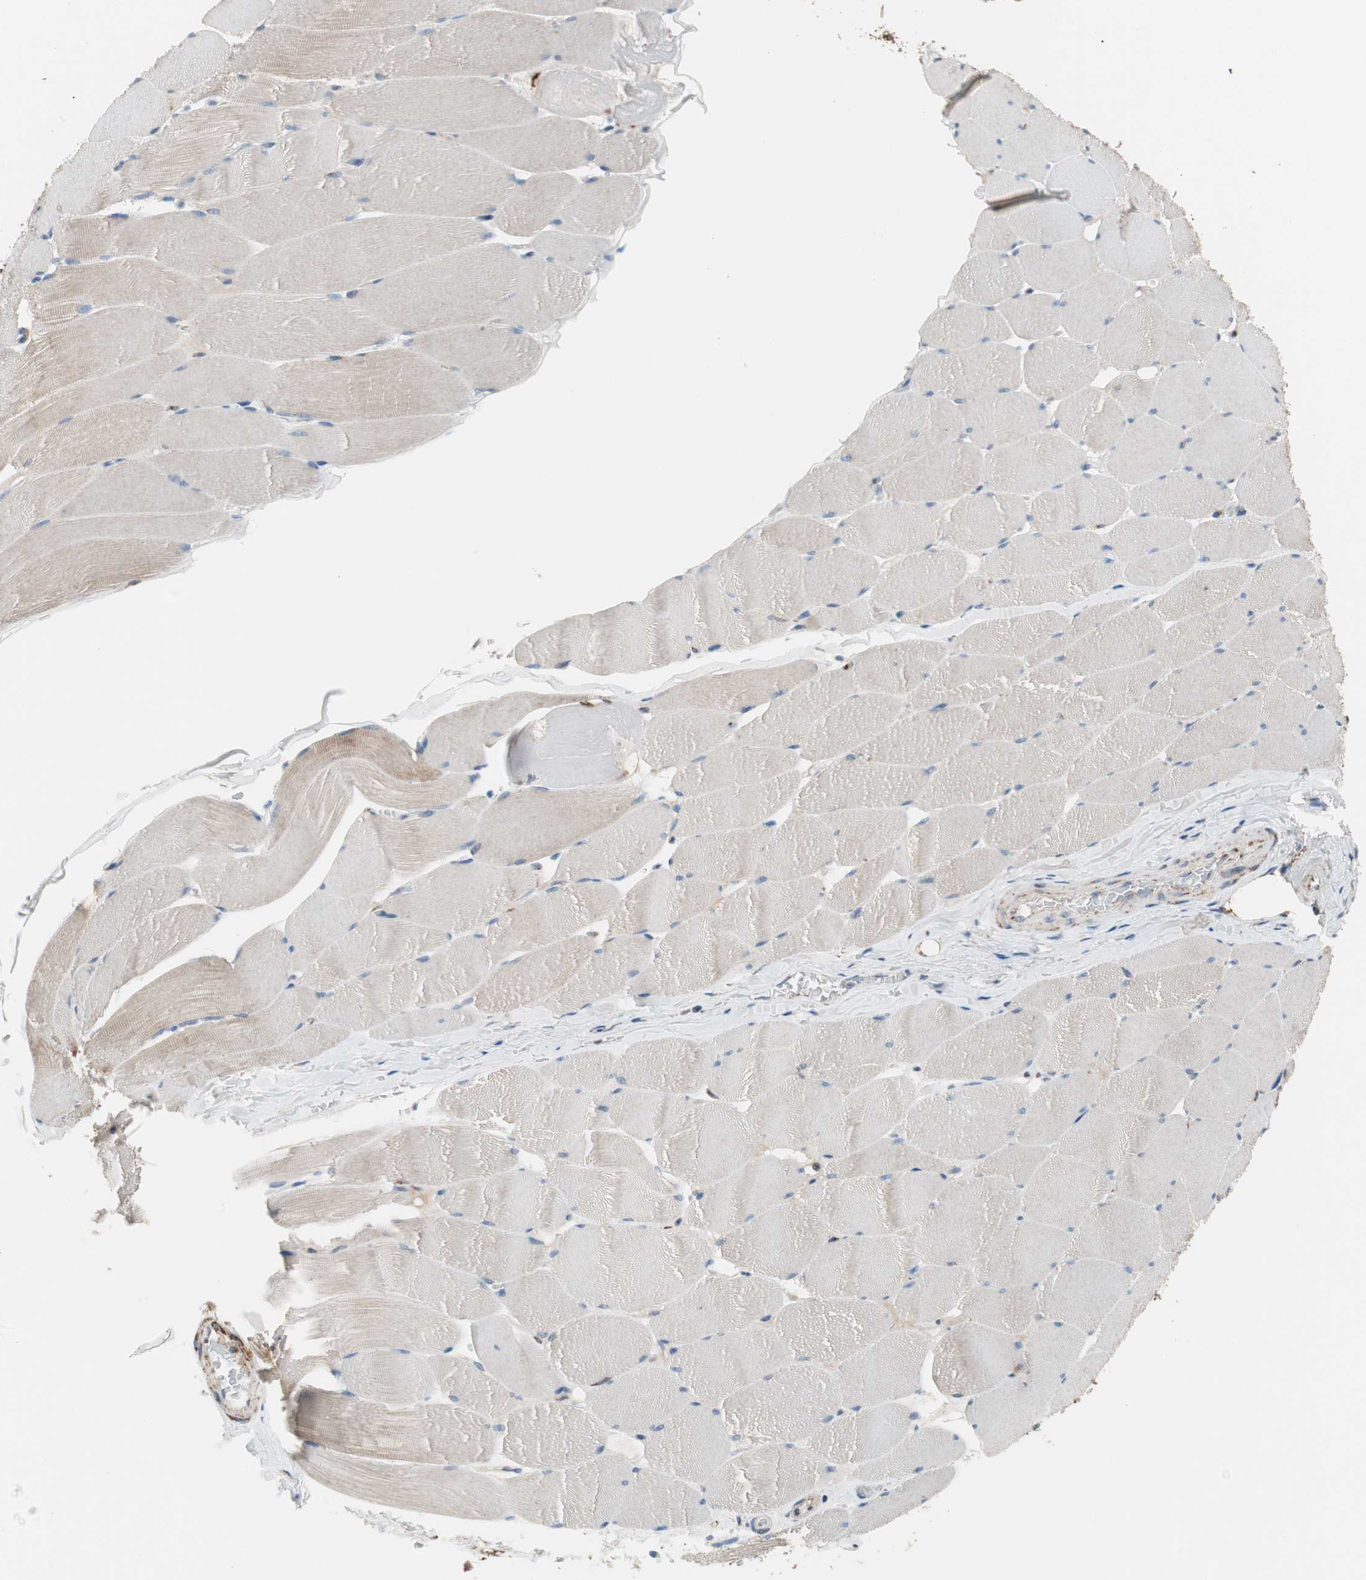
{"staining": {"intensity": "moderate", "quantity": ">75%", "location": "cytoplasmic/membranous"}, "tissue": "skeletal muscle", "cell_type": "Myocytes", "image_type": "normal", "snomed": [{"axis": "morphology", "description": "Normal tissue, NOS"}, {"axis": "topography", "description": "Skeletal muscle"}], "caption": "Immunohistochemical staining of benign skeletal muscle displays medium levels of moderate cytoplasmic/membranous staining in approximately >75% of myocytes.", "gene": "PCSK4", "patient": {"sex": "male", "age": 62}}